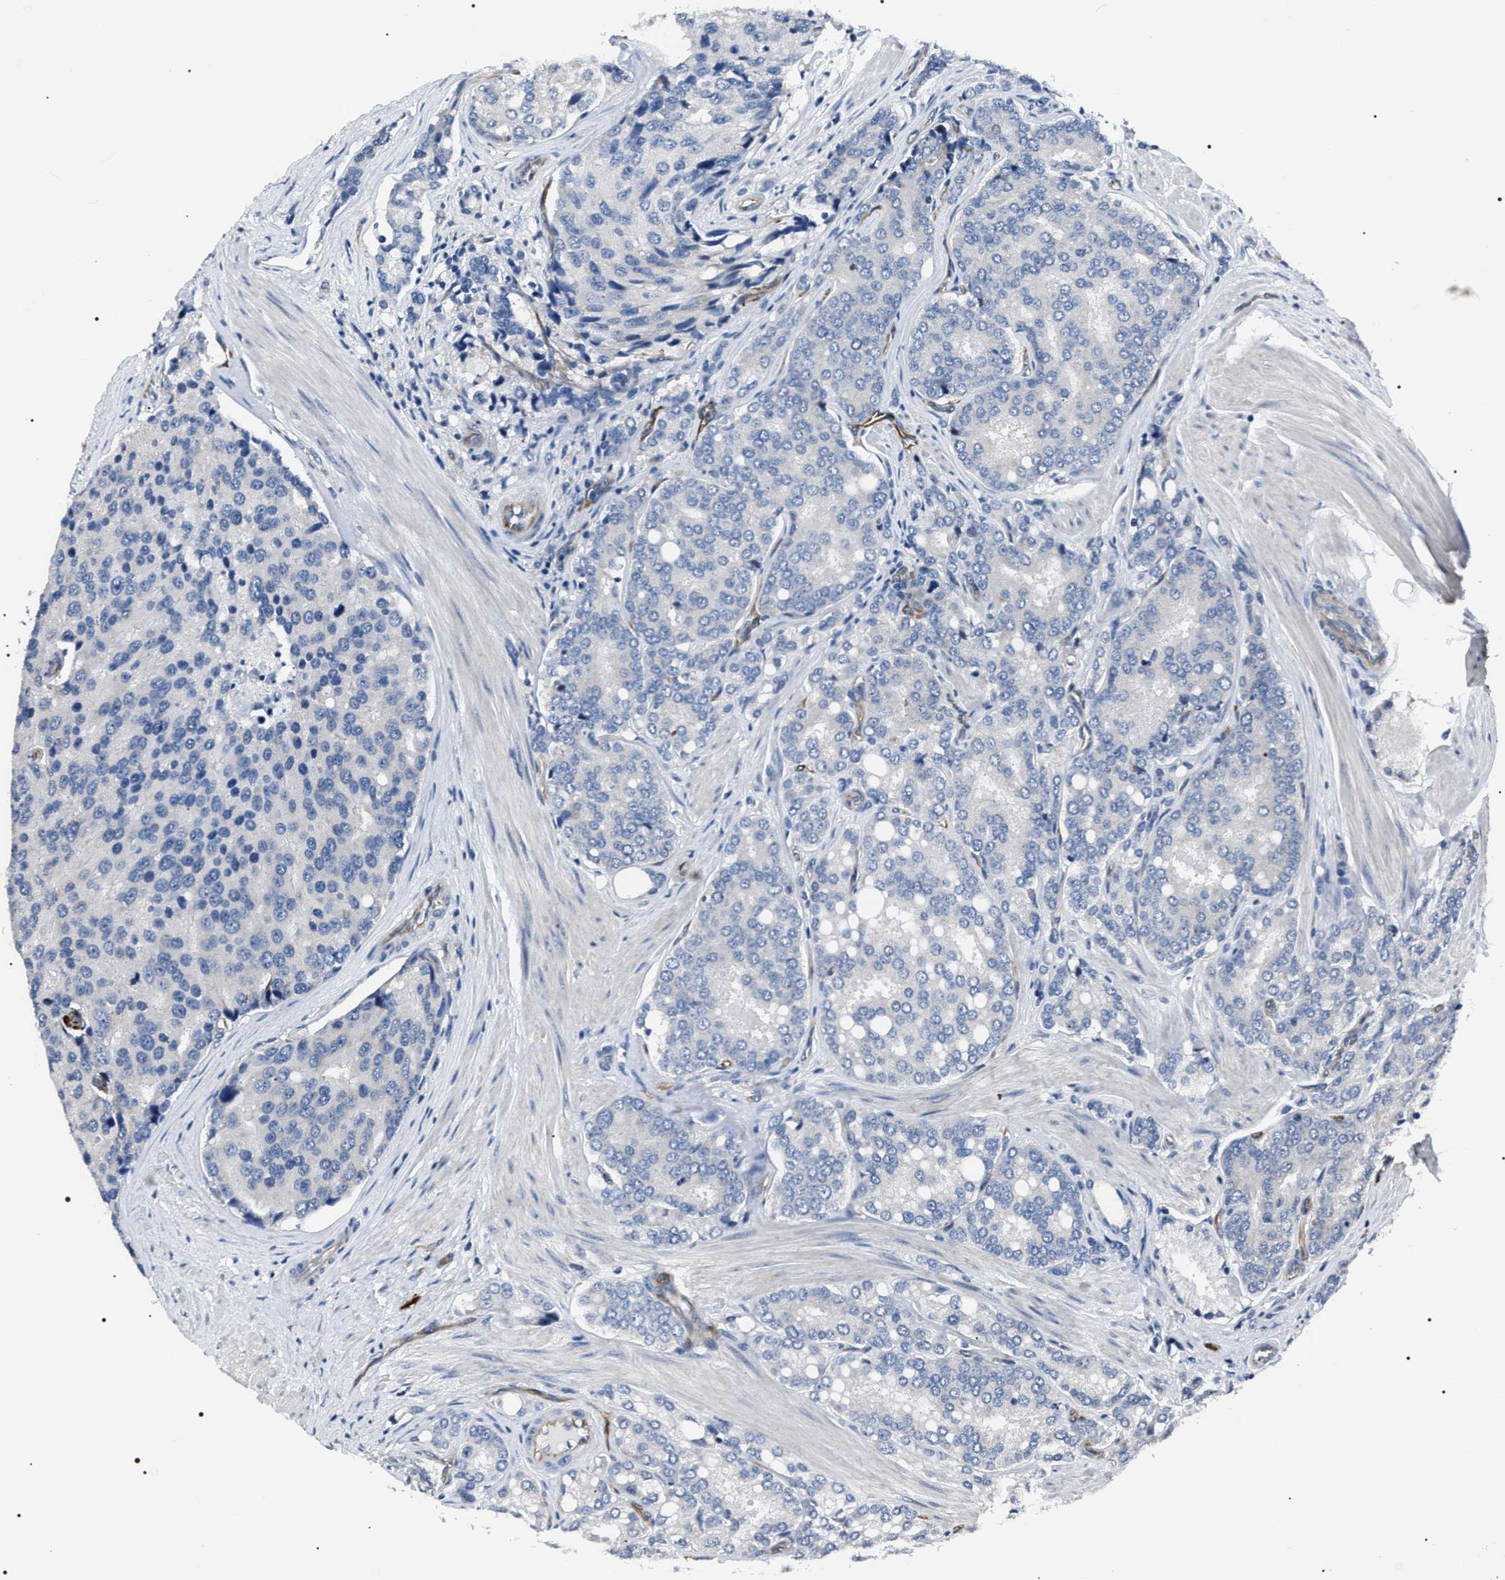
{"staining": {"intensity": "negative", "quantity": "none", "location": "none"}, "tissue": "prostate cancer", "cell_type": "Tumor cells", "image_type": "cancer", "snomed": [{"axis": "morphology", "description": "Adenocarcinoma, High grade"}, {"axis": "topography", "description": "Prostate"}], "caption": "The photomicrograph reveals no significant positivity in tumor cells of prostate adenocarcinoma (high-grade).", "gene": "PKD1L1", "patient": {"sex": "male", "age": 50}}